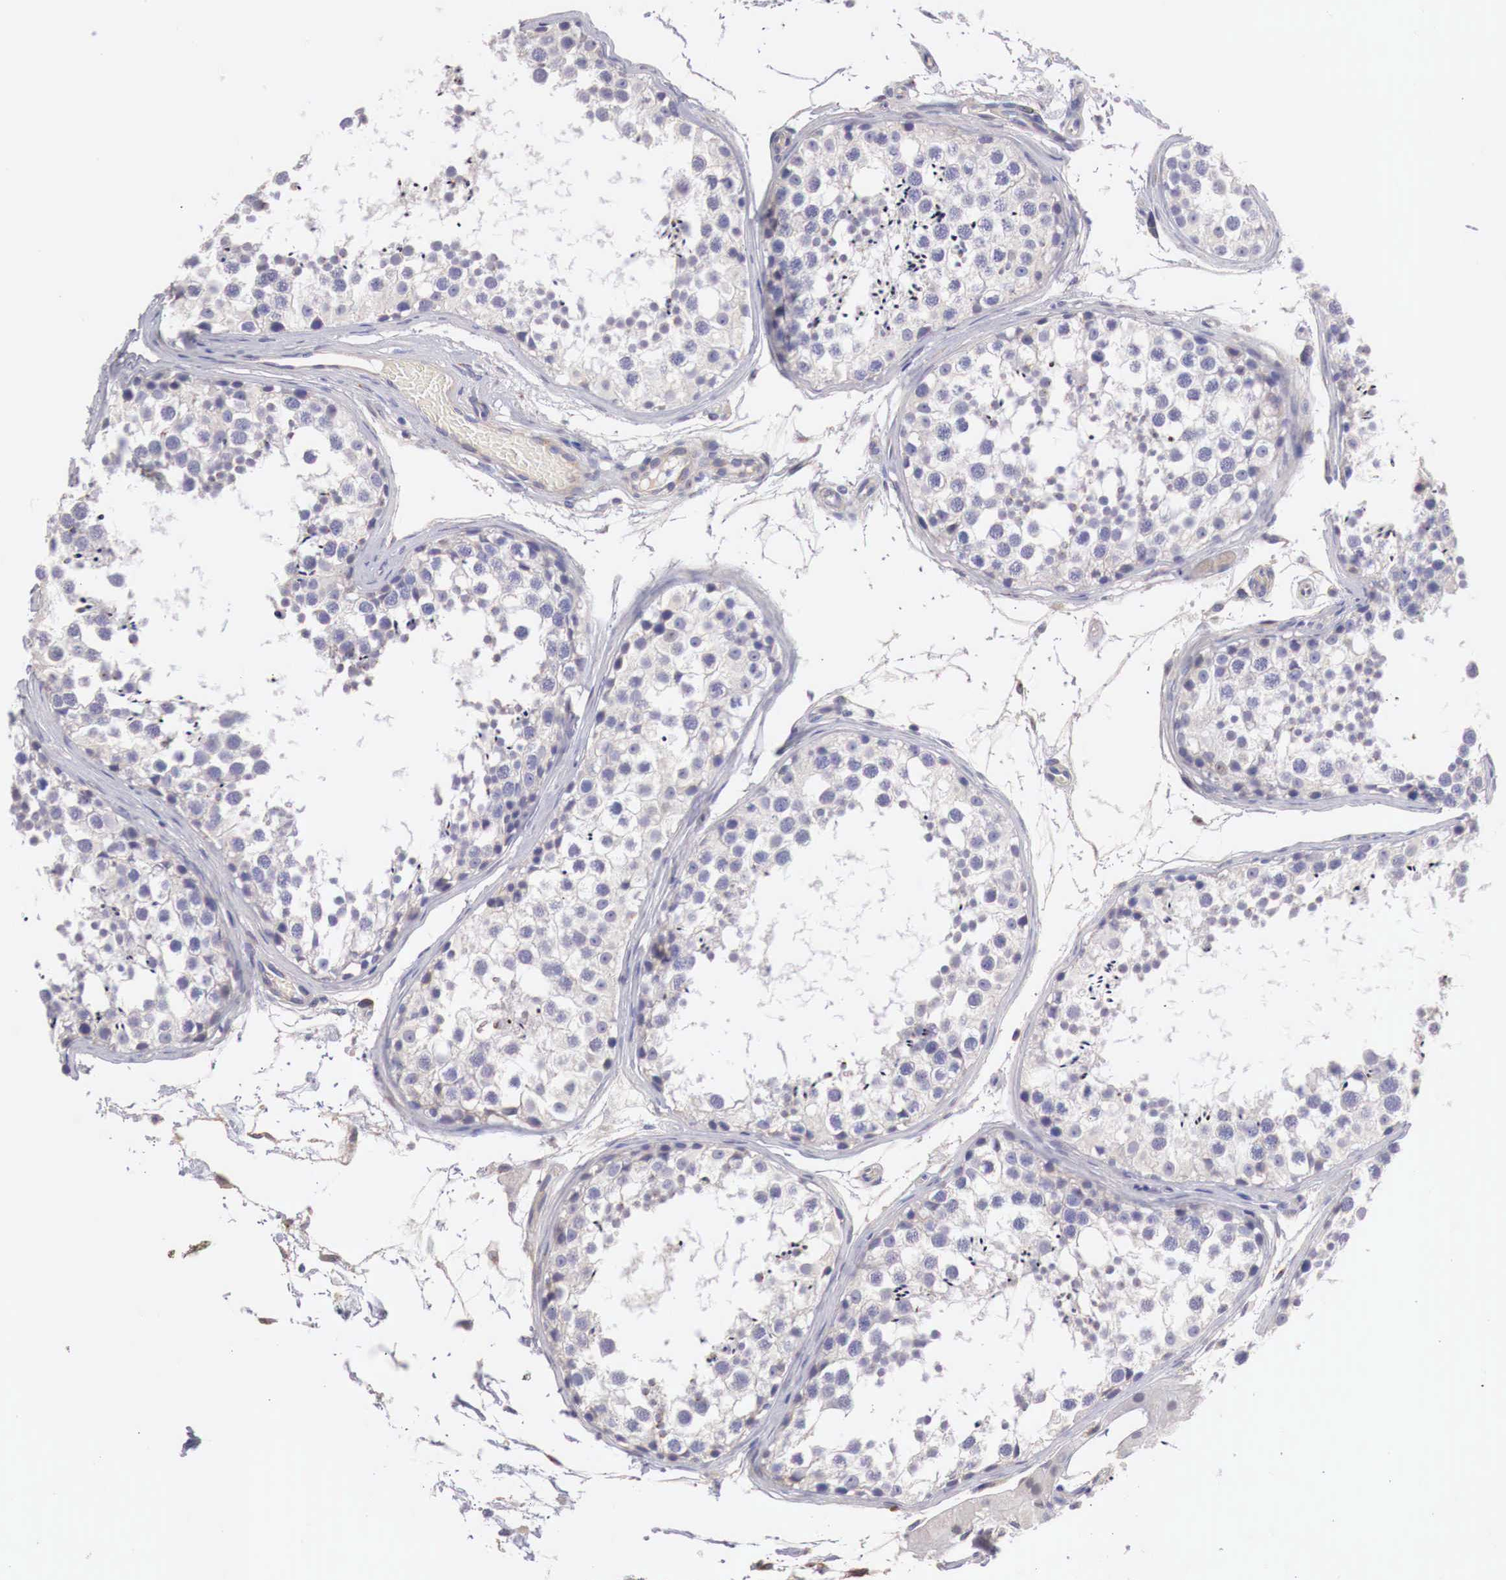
{"staining": {"intensity": "negative", "quantity": "none", "location": "none"}, "tissue": "testis", "cell_type": "Cells in seminiferous ducts", "image_type": "normal", "snomed": [{"axis": "morphology", "description": "Normal tissue, NOS"}, {"axis": "topography", "description": "Testis"}], "caption": "This is a micrograph of immunohistochemistry (IHC) staining of normal testis, which shows no staining in cells in seminiferous ducts. Brightfield microscopy of immunohistochemistry stained with DAB (3,3'-diaminobenzidine) (brown) and hematoxylin (blue), captured at high magnification.", "gene": "KLHDC7B", "patient": {"sex": "male", "age": 57}}